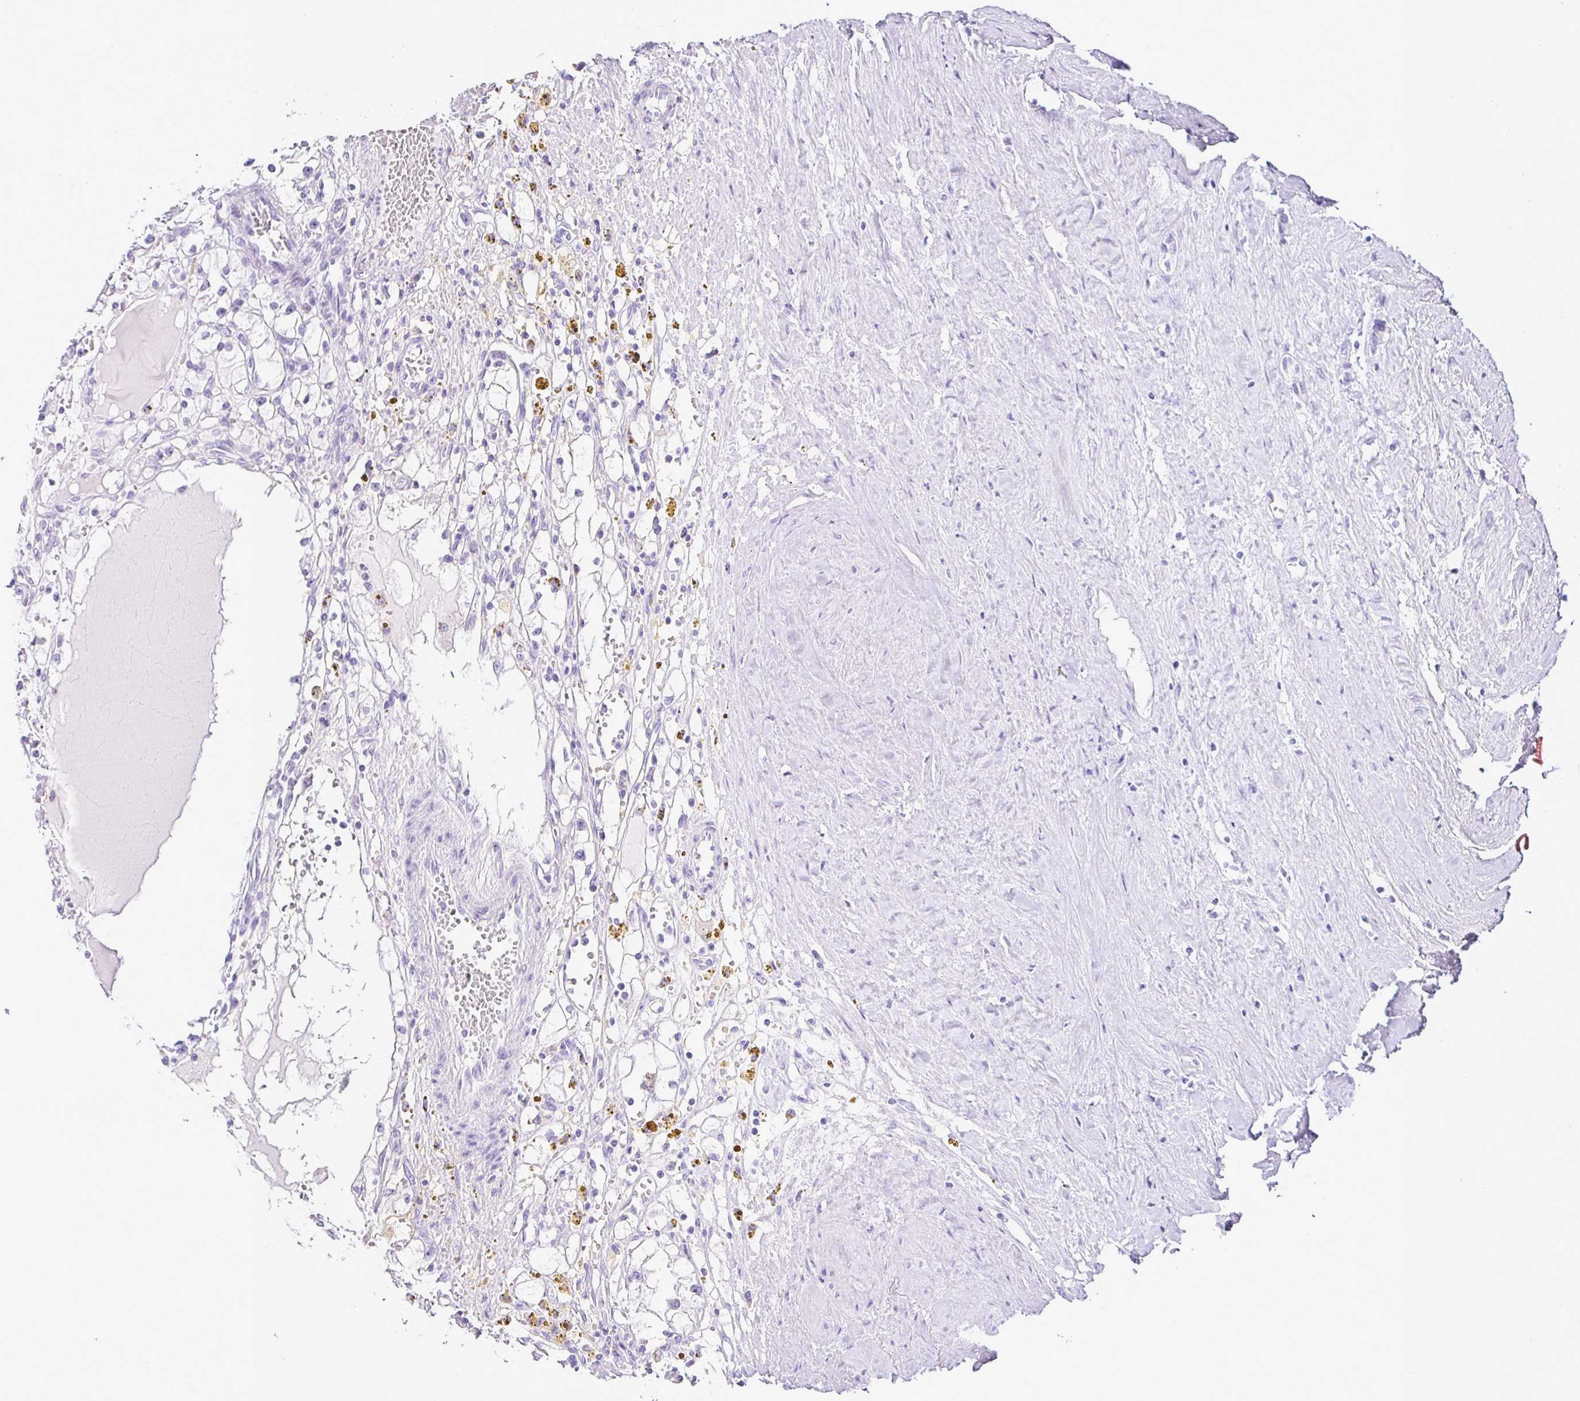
{"staining": {"intensity": "negative", "quantity": "none", "location": "none"}, "tissue": "renal cancer", "cell_type": "Tumor cells", "image_type": "cancer", "snomed": [{"axis": "morphology", "description": "Adenocarcinoma, NOS"}, {"axis": "topography", "description": "Kidney"}], "caption": "Immunohistochemistry (IHC) image of human renal adenocarcinoma stained for a protein (brown), which demonstrates no staining in tumor cells. Nuclei are stained in blue.", "gene": "SERPINB3", "patient": {"sex": "male", "age": 56}}